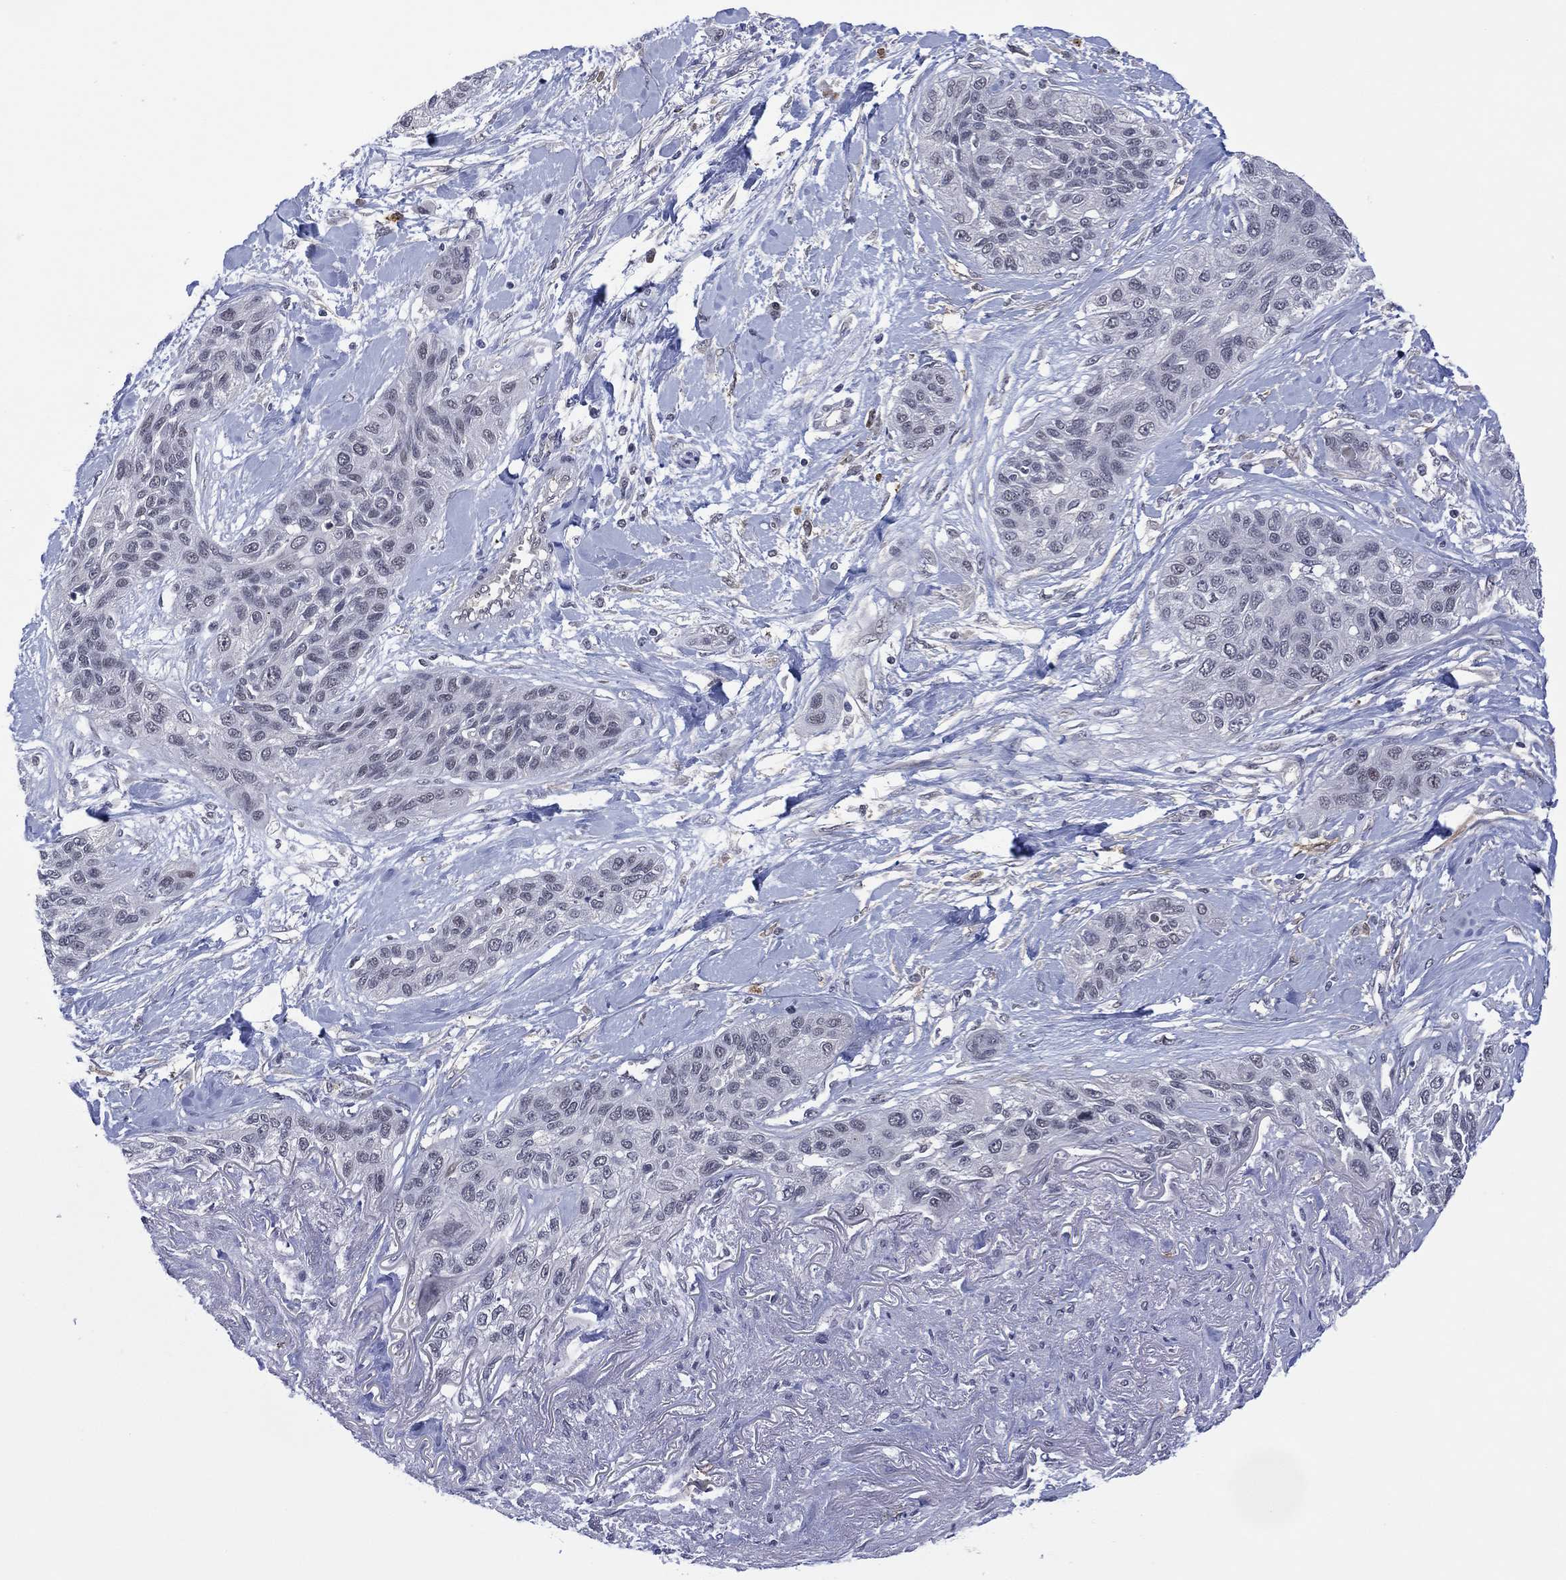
{"staining": {"intensity": "negative", "quantity": "none", "location": "none"}, "tissue": "lung cancer", "cell_type": "Tumor cells", "image_type": "cancer", "snomed": [{"axis": "morphology", "description": "Squamous cell carcinoma, NOS"}, {"axis": "topography", "description": "Lung"}], "caption": "There is no significant expression in tumor cells of lung cancer (squamous cell carcinoma). (DAB IHC, high magnification).", "gene": "DPP4", "patient": {"sex": "female", "age": 70}}